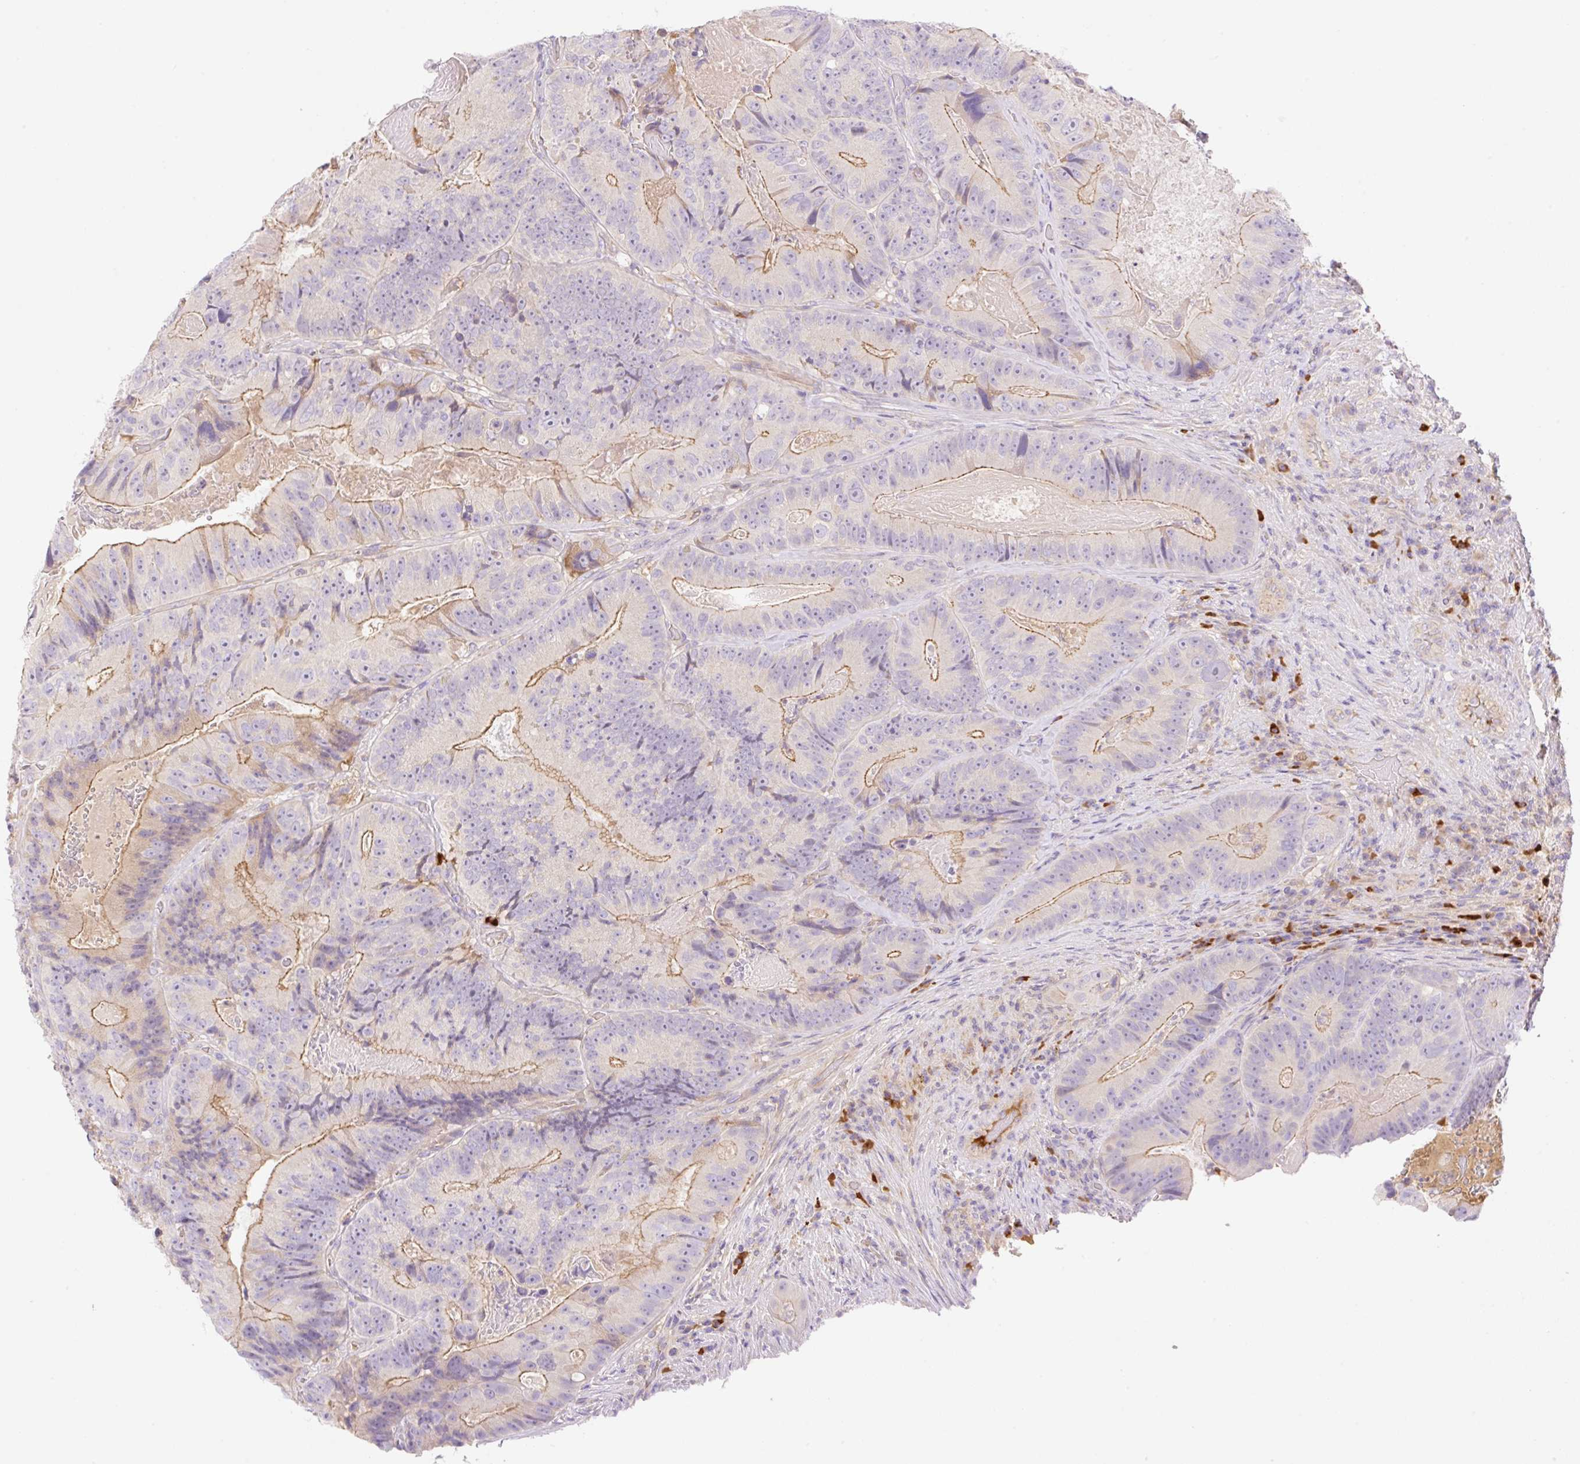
{"staining": {"intensity": "moderate", "quantity": "<25%", "location": "cytoplasmic/membranous"}, "tissue": "colorectal cancer", "cell_type": "Tumor cells", "image_type": "cancer", "snomed": [{"axis": "morphology", "description": "Adenocarcinoma, NOS"}, {"axis": "topography", "description": "Colon"}], "caption": "Colorectal cancer (adenocarcinoma) was stained to show a protein in brown. There is low levels of moderate cytoplasmic/membranous positivity in about <25% of tumor cells.", "gene": "DENND5A", "patient": {"sex": "female", "age": 86}}